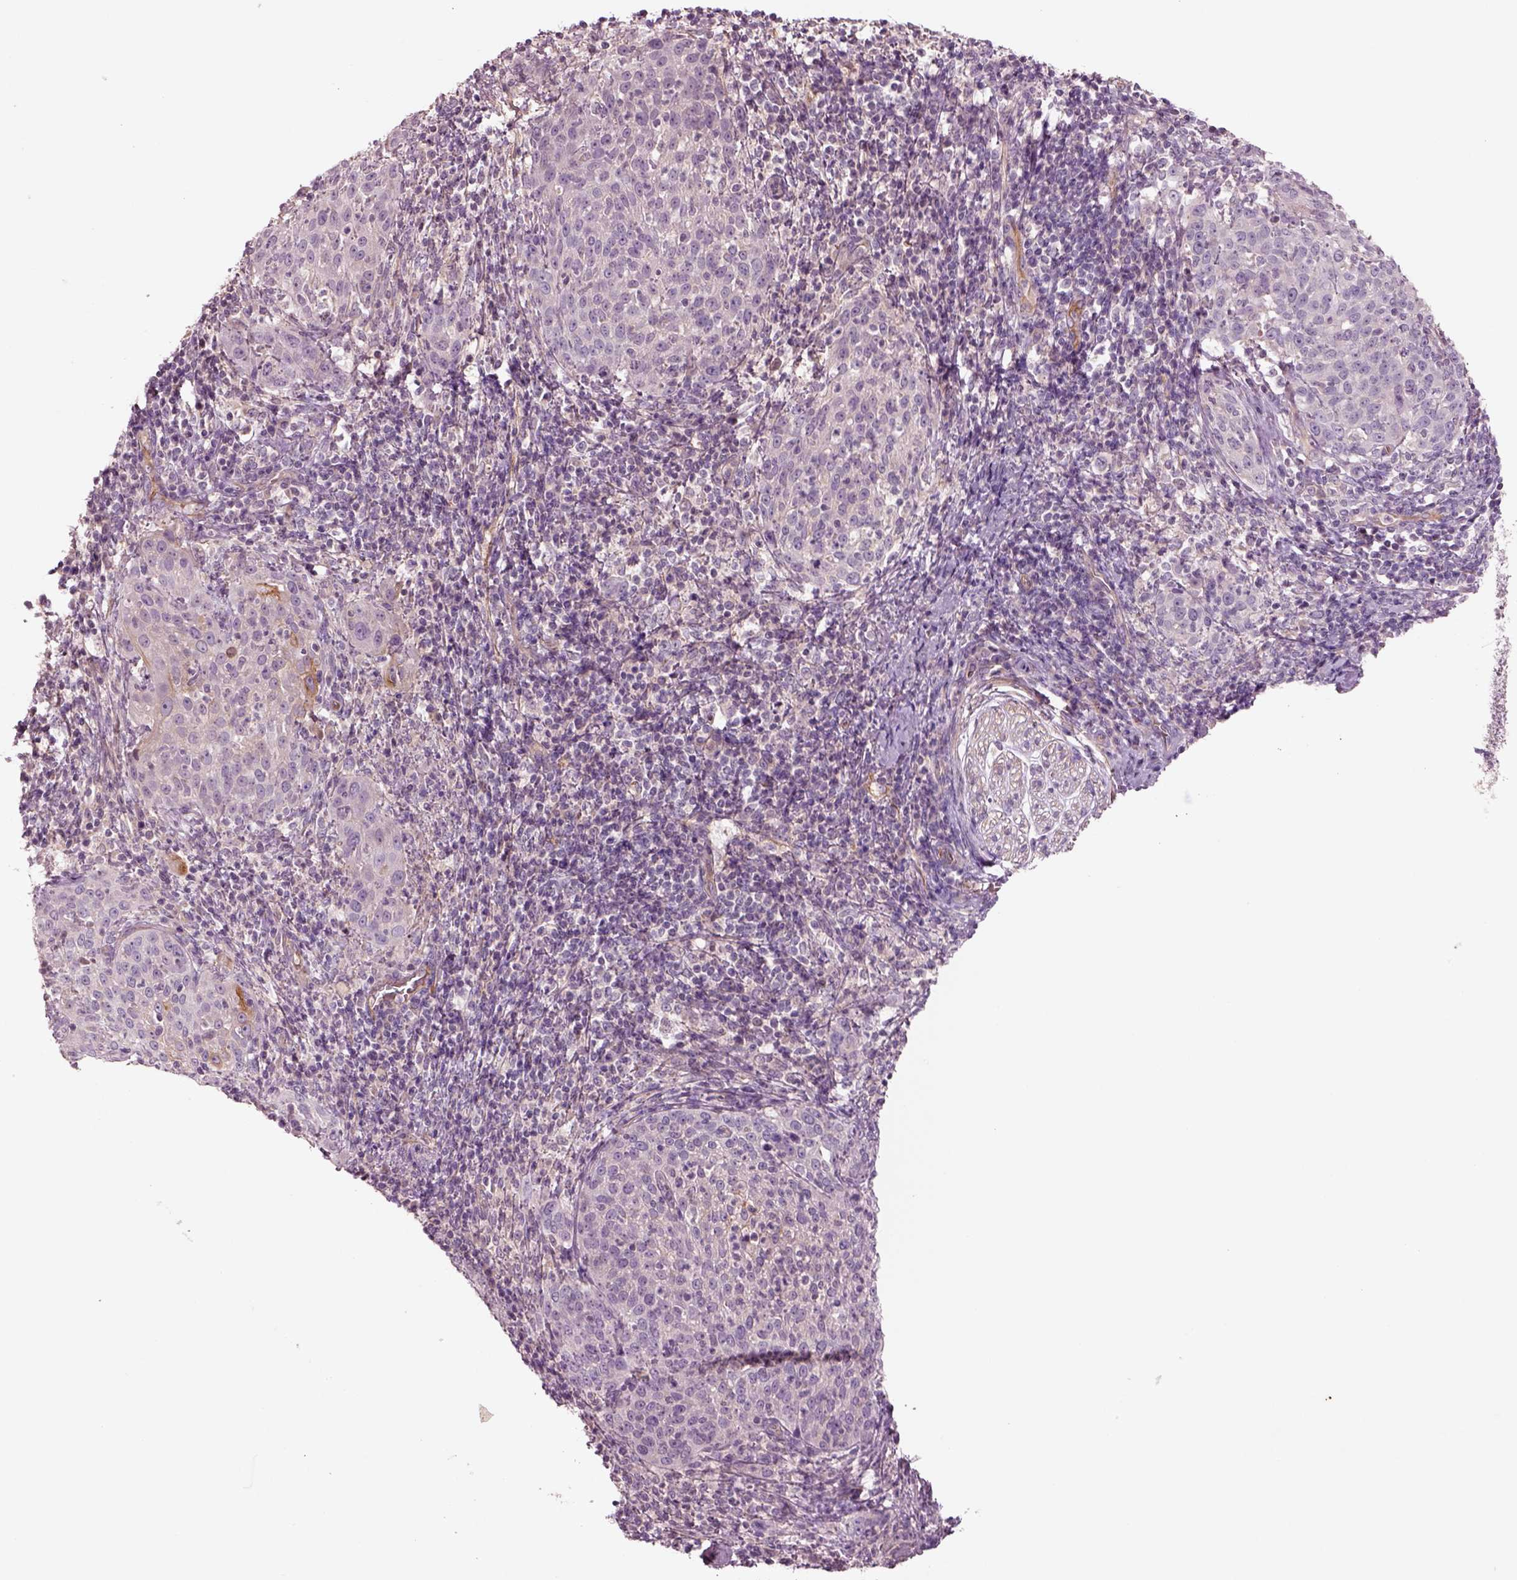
{"staining": {"intensity": "negative", "quantity": "none", "location": "none"}, "tissue": "cervical cancer", "cell_type": "Tumor cells", "image_type": "cancer", "snomed": [{"axis": "morphology", "description": "Squamous cell carcinoma, NOS"}, {"axis": "topography", "description": "Cervix"}], "caption": "This is a image of immunohistochemistry (IHC) staining of cervical cancer, which shows no expression in tumor cells. (Immunohistochemistry (ihc), brightfield microscopy, high magnification).", "gene": "DUOXA2", "patient": {"sex": "female", "age": 51}}